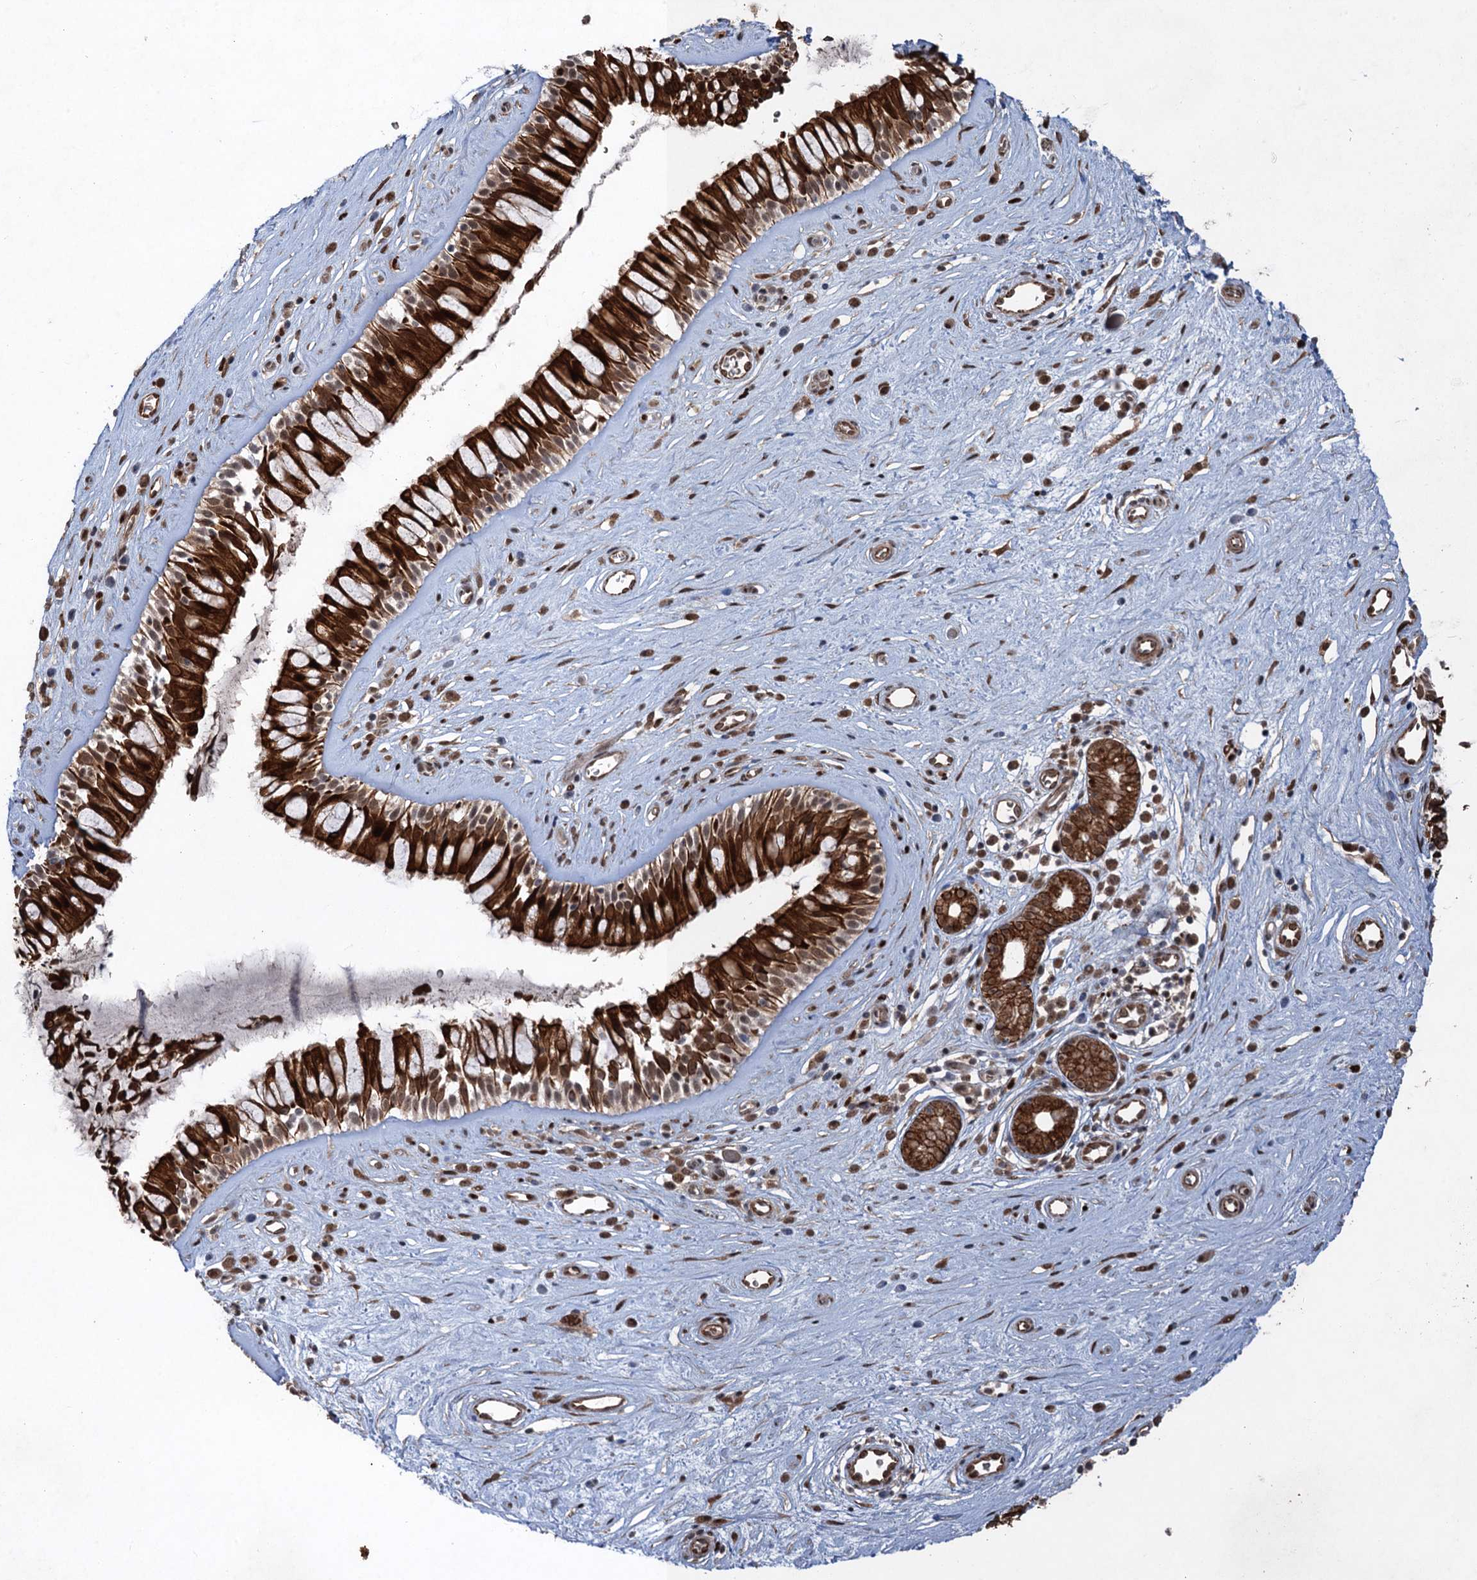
{"staining": {"intensity": "strong", "quantity": ">75%", "location": "cytoplasmic/membranous"}, "tissue": "nasopharynx", "cell_type": "Respiratory epithelial cells", "image_type": "normal", "snomed": [{"axis": "morphology", "description": "Normal tissue, NOS"}, {"axis": "topography", "description": "Nasopharynx"}], "caption": "Protein staining shows strong cytoplasmic/membranous positivity in approximately >75% of respiratory epithelial cells in unremarkable nasopharynx. The protein of interest is shown in brown color, while the nuclei are stained blue.", "gene": "TTC31", "patient": {"sex": "male", "age": 32}}